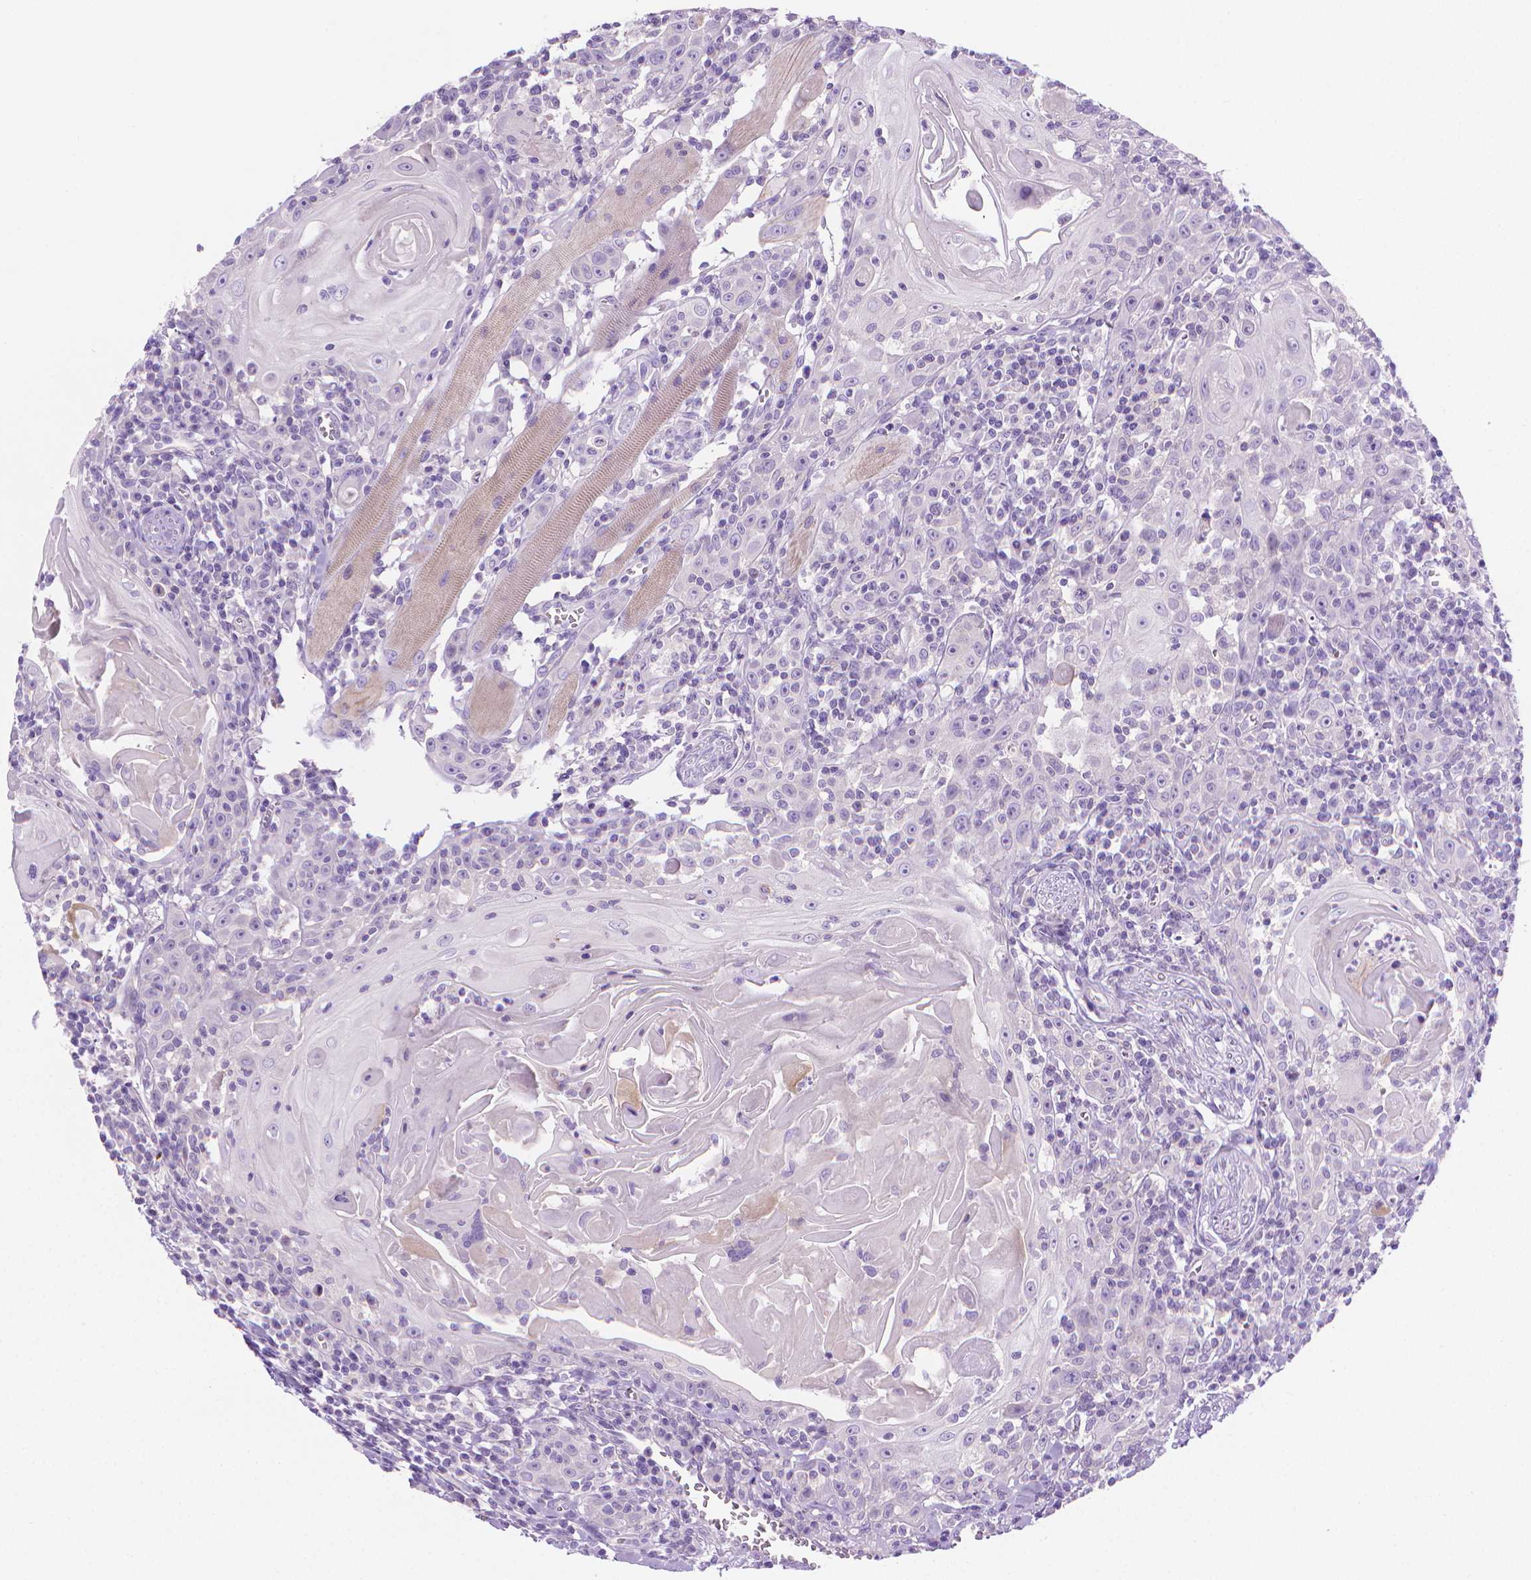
{"staining": {"intensity": "negative", "quantity": "none", "location": "none"}, "tissue": "head and neck cancer", "cell_type": "Tumor cells", "image_type": "cancer", "snomed": [{"axis": "morphology", "description": "Squamous cell carcinoma, NOS"}, {"axis": "topography", "description": "Head-Neck"}], "caption": "Head and neck cancer was stained to show a protein in brown. There is no significant staining in tumor cells.", "gene": "FASN", "patient": {"sex": "male", "age": 52}}